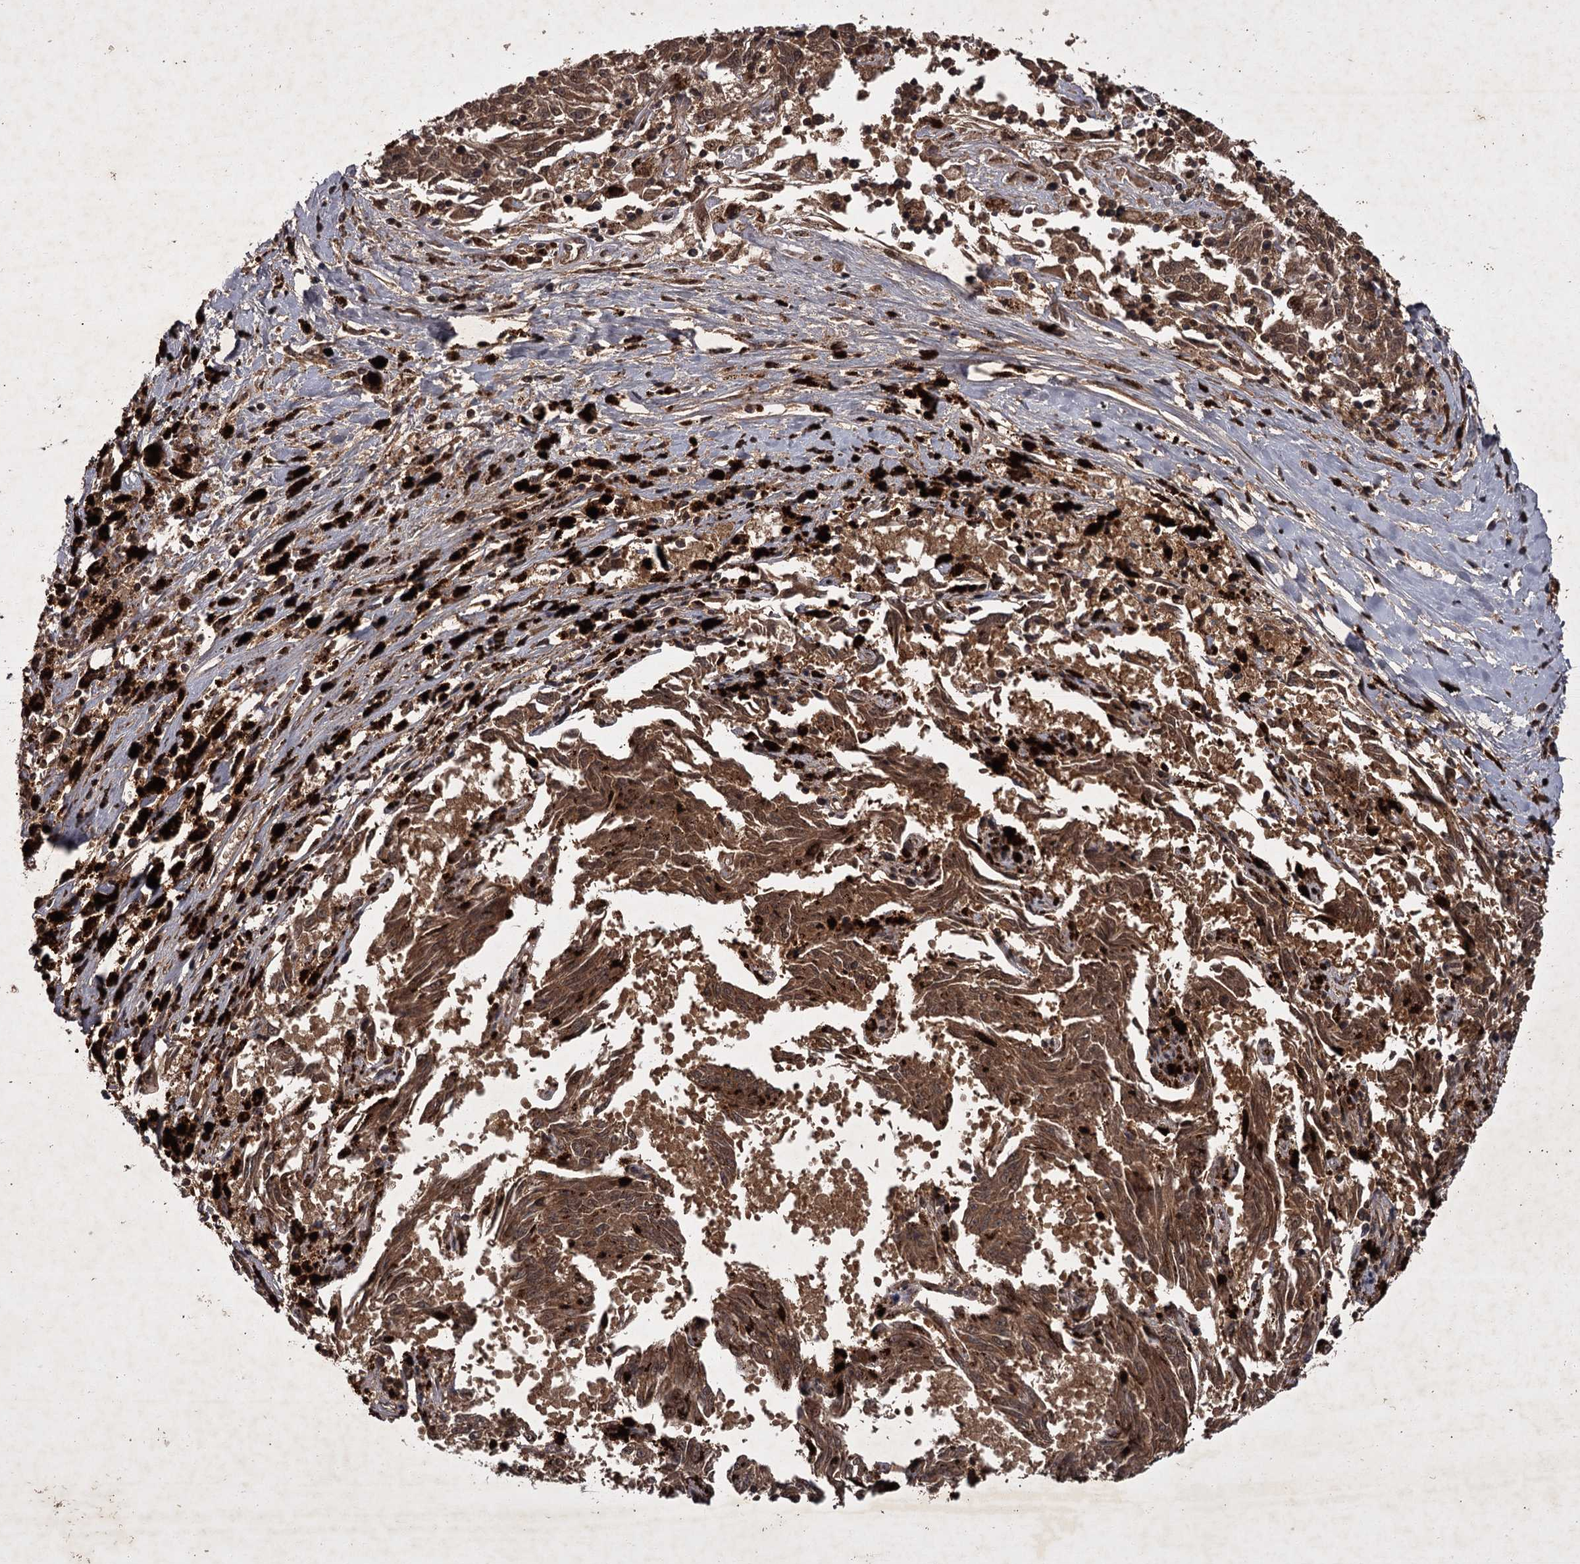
{"staining": {"intensity": "moderate", "quantity": ">75%", "location": "cytoplasmic/membranous"}, "tissue": "melanoma", "cell_type": "Tumor cells", "image_type": "cancer", "snomed": [{"axis": "morphology", "description": "Malignant melanoma, NOS"}, {"axis": "topography", "description": "Skin"}], "caption": "Tumor cells exhibit medium levels of moderate cytoplasmic/membranous staining in about >75% of cells in melanoma. Immunohistochemistry stains the protein of interest in brown and the nuclei are stained blue.", "gene": "TBC1D23", "patient": {"sex": "female", "age": 72}}